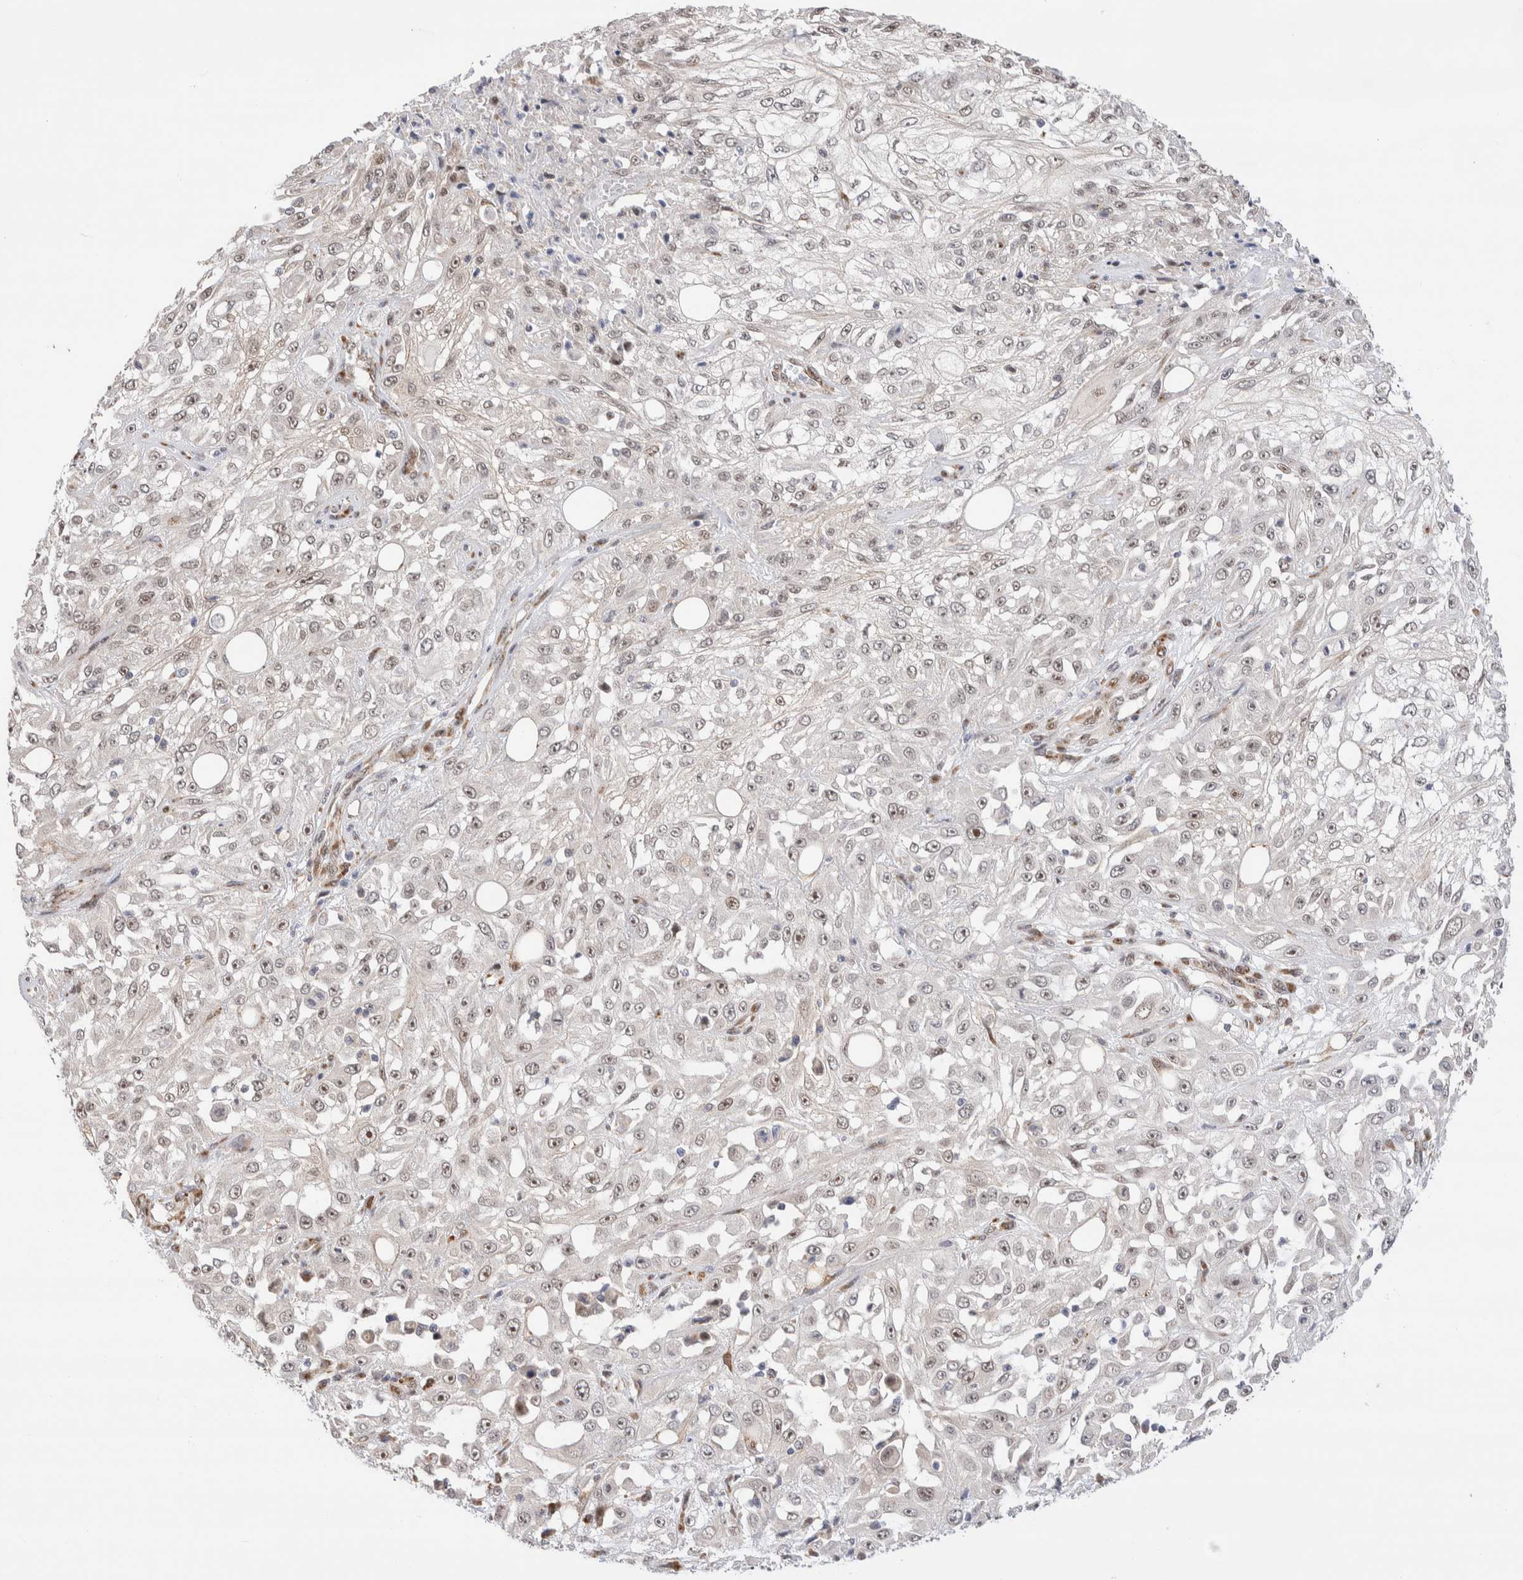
{"staining": {"intensity": "weak", "quantity": "25%-75%", "location": "nuclear"}, "tissue": "skin cancer", "cell_type": "Tumor cells", "image_type": "cancer", "snomed": [{"axis": "morphology", "description": "Squamous cell carcinoma, NOS"}, {"axis": "morphology", "description": "Squamous cell carcinoma, metastatic, NOS"}, {"axis": "topography", "description": "Skin"}, {"axis": "topography", "description": "Lymph node"}], "caption": "Immunohistochemistry of human metastatic squamous cell carcinoma (skin) exhibits low levels of weak nuclear staining in approximately 25%-75% of tumor cells.", "gene": "NSMAF", "patient": {"sex": "male", "age": 75}}